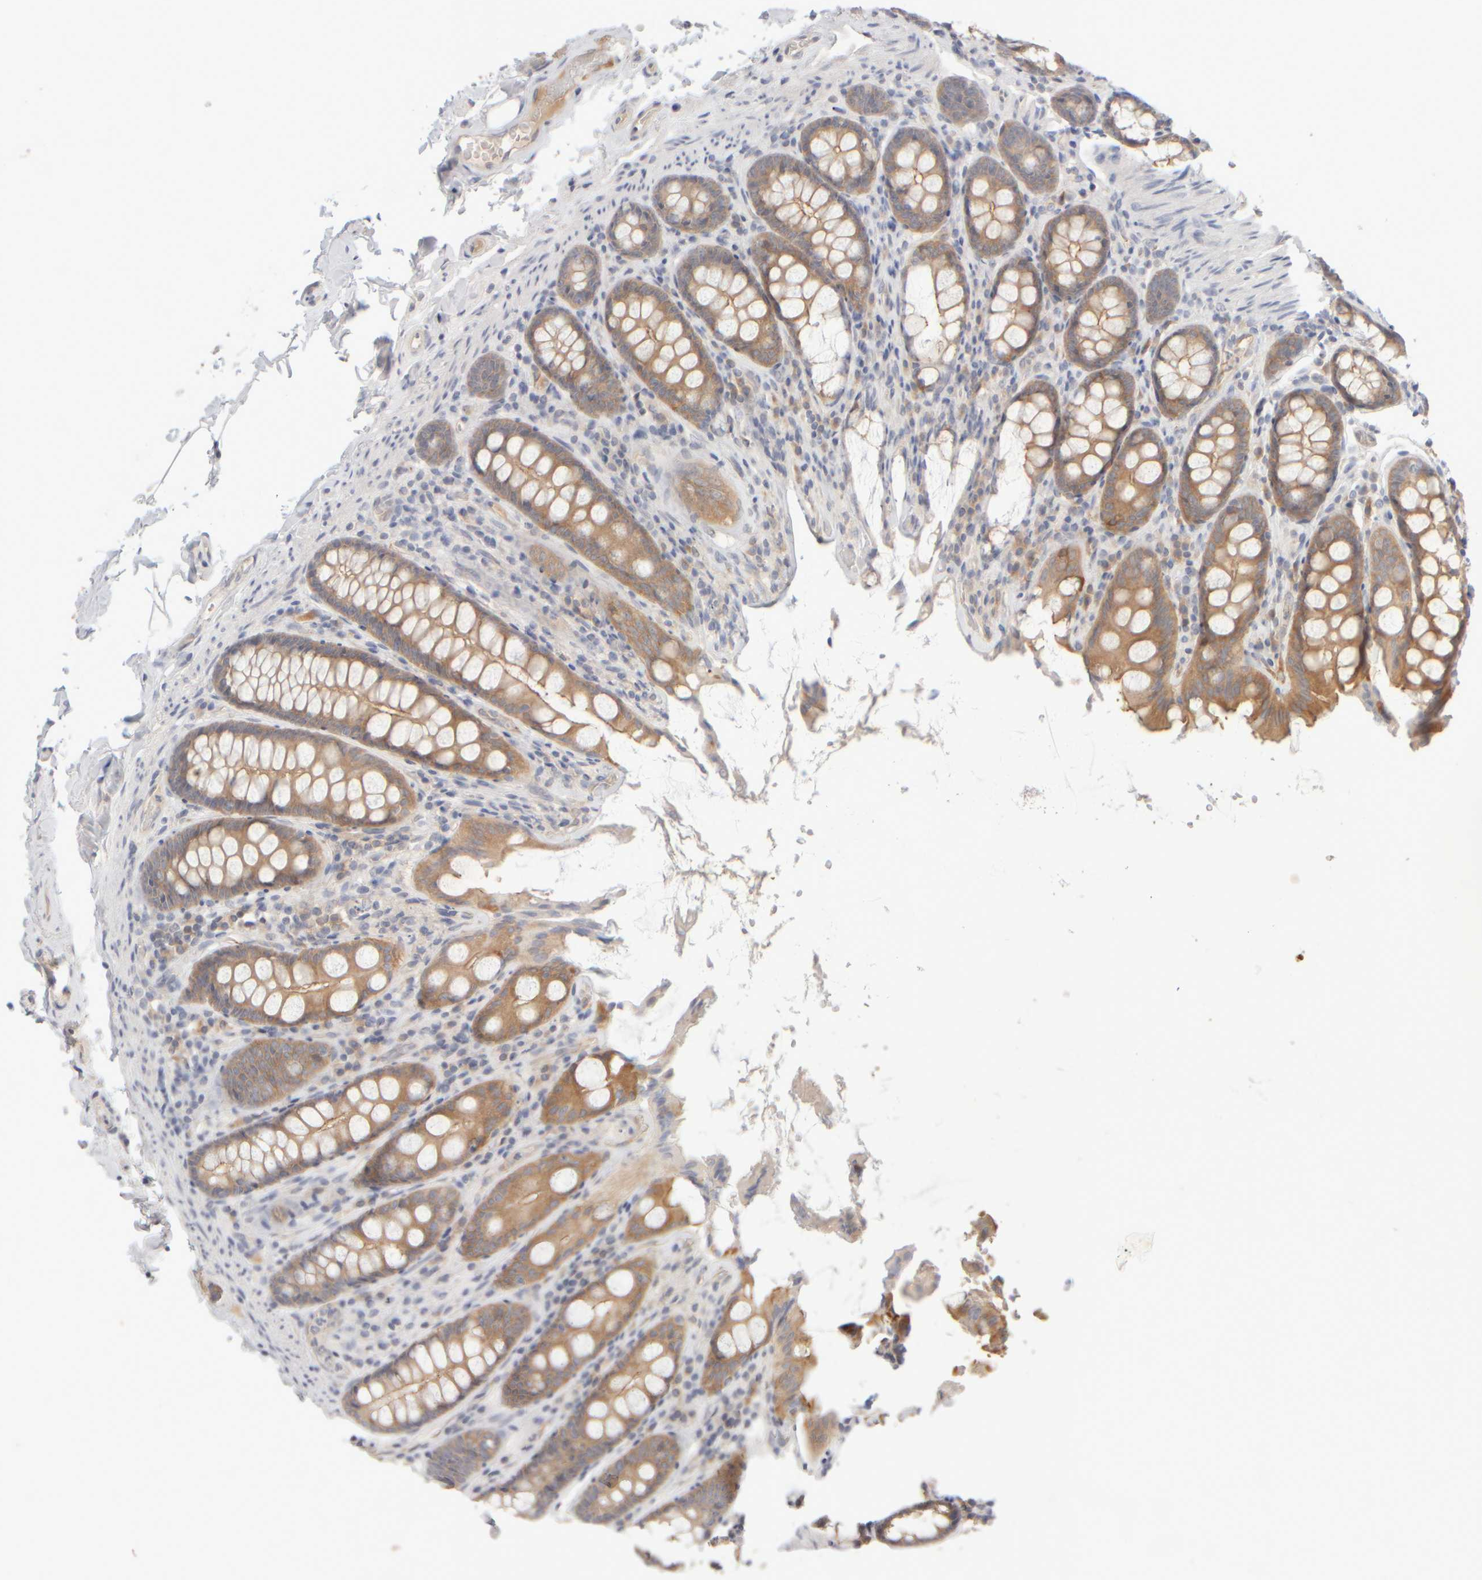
{"staining": {"intensity": "weak", "quantity": ">75%", "location": "cytoplasmic/membranous"}, "tissue": "colon", "cell_type": "Endothelial cells", "image_type": "normal", "snomed": [{"axis": "morphology", "description": "Normal tissue, NOS"}, {"axis": "topography", "description": "Colon"}, {"axis": "topography", "description": "Peripheral nerve tissue"}], "caption": "Colon stained with DAB (3,3'-diaminobenzidine) immunohistochemistry demonstrates low levels of weak cytoplasmic/membranous staining in about >75% of endothelial cells.", "gene": "GOPC", "patient": {"sex": "female", "age": 61}}